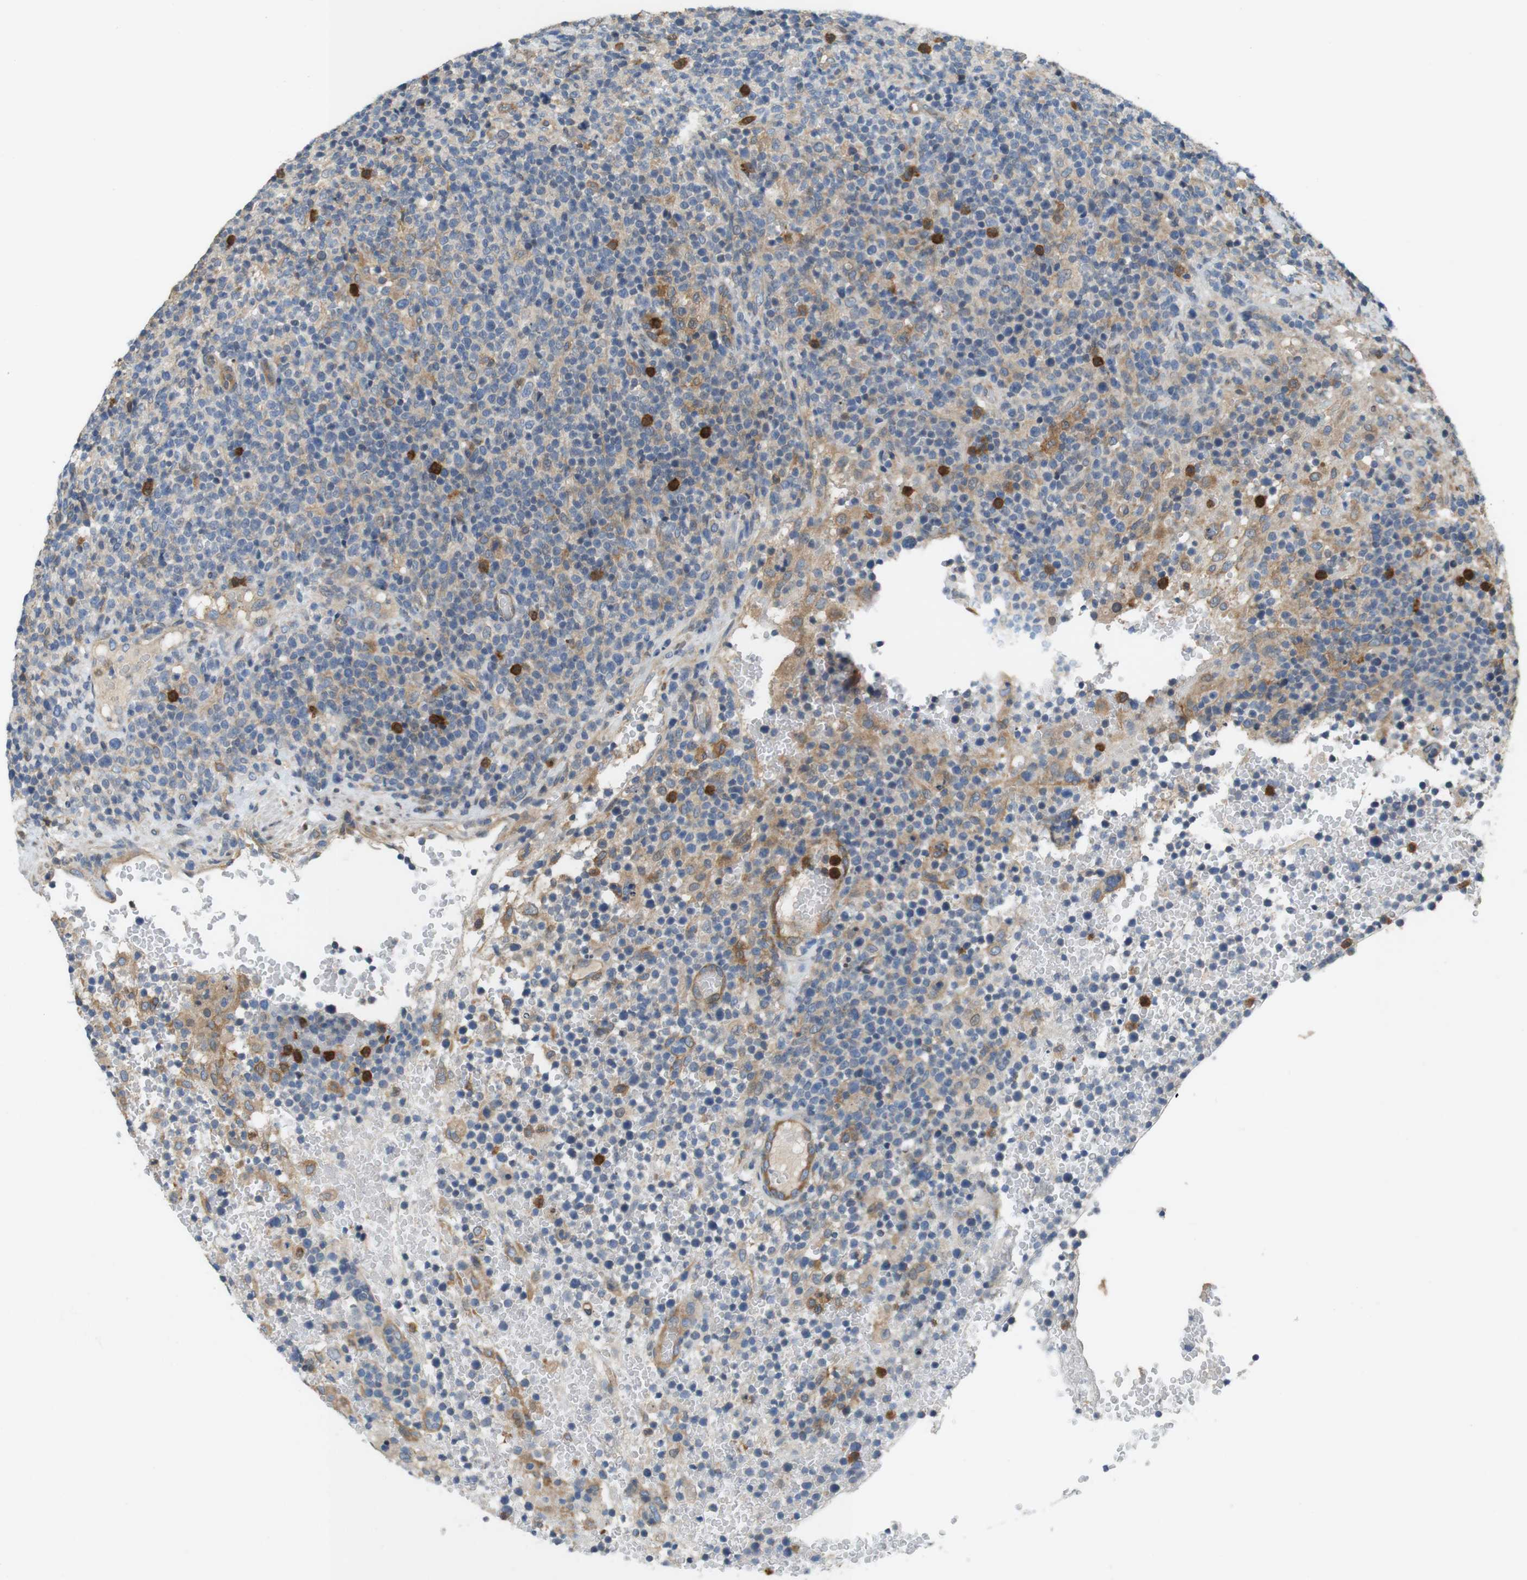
{"staining": {"intensity": "weak", "quantity": "25%-75%", "location": "cytoplasmic/membranous"}, "tissue": "lymphoma", "cell_type": "Tumor cells", "image_type": "cancer", "snomed": [{"axis": "morphology", "description": "Malignant lymphoma, non-Hodgkin's type, High grade"}, {"axis": "topography", "description": "Lymph node"}], "caption": "Immunohistochemistry staining of lymphoma, which reveals low levels of weak cytoplasmic/membranous expression in about 25%-75% of tumor cells indicating weak cytoplasmic/membranous protein positivity. The staining was performed using DAB (3,3'-diaminobenzidine) (brown) for protein detection and nuclei were counterstained in hematoxylin (blue).", "gene": "PCDH10", "patient": {"sex": "male", "age": 61}}